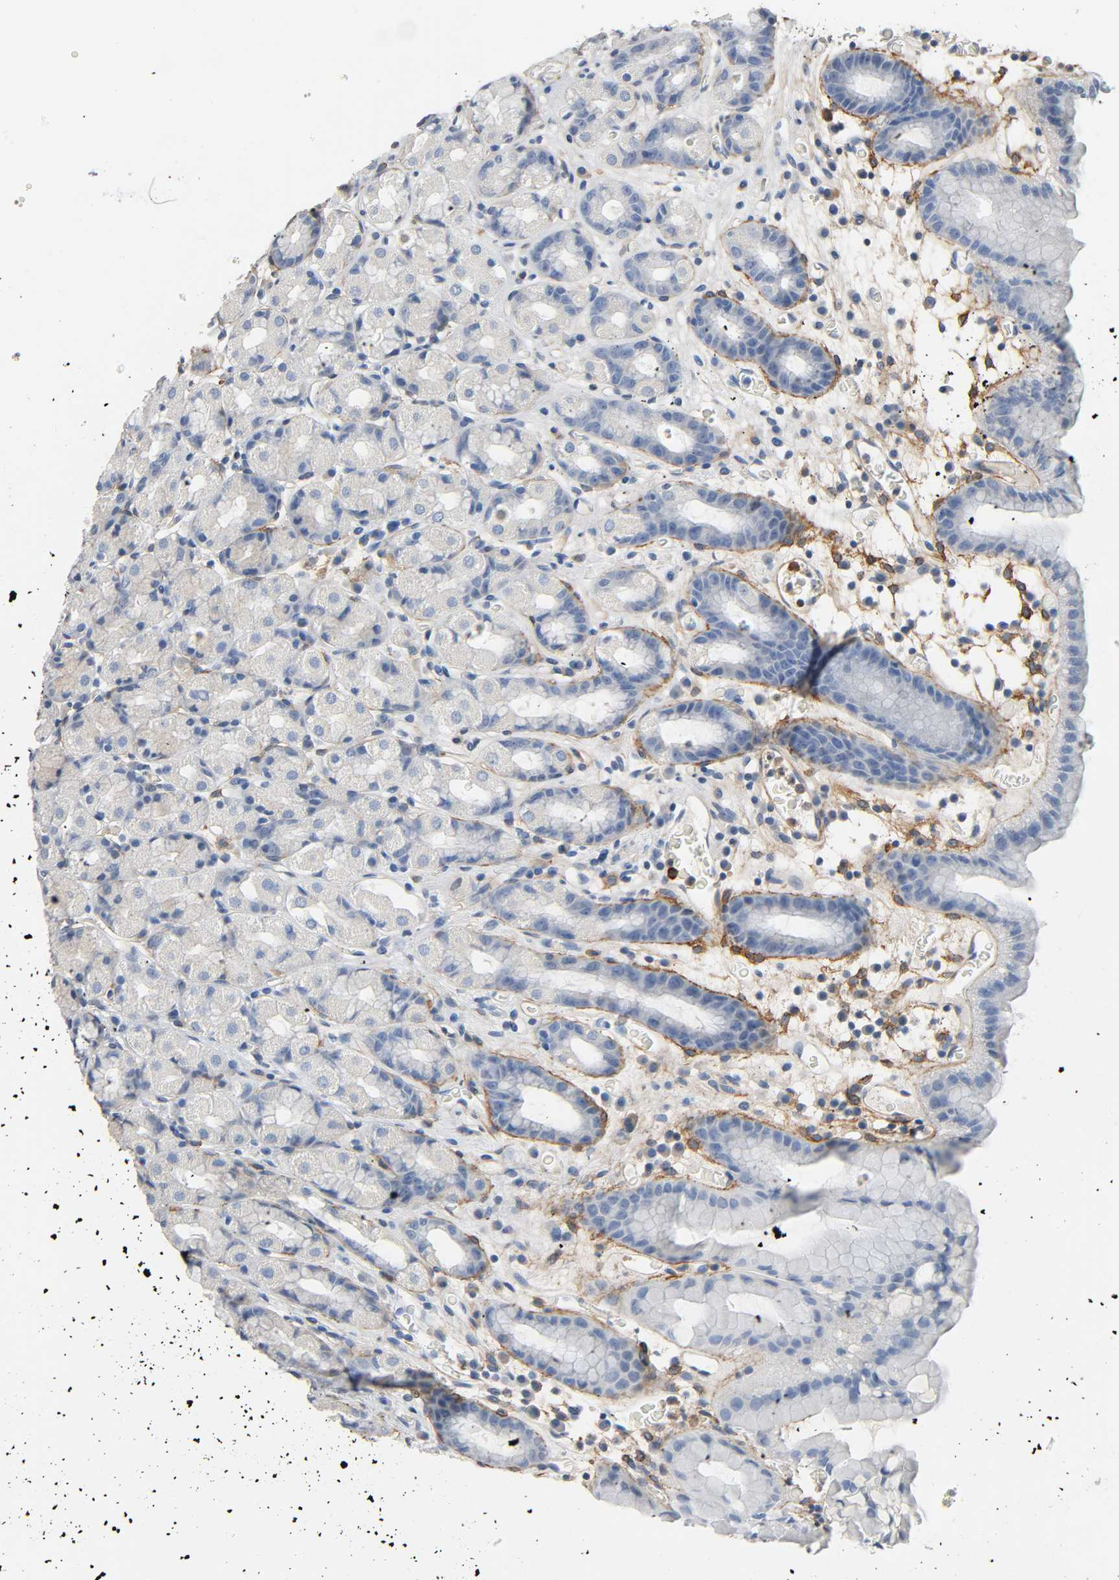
{"staining": {"intensity": "negative", "quantity": "none", "location": "none"}, "tissue": "stomach", "cell_type": "Glandular cells", "image_type": "normal", "snomed": [{"axis": "morphology", "description": "Normal tissue, NOS"}, {"axis": "topography", "description": "Stomach, upper"}], "caption": "A high-resolution histopathology image shows immunohistochemistry (IHC) staining of benign stomach, which exhibits no significant staining in glandular cells.", "gene": "ANPEP", "patient": {"sex": "male", "age": 68}}